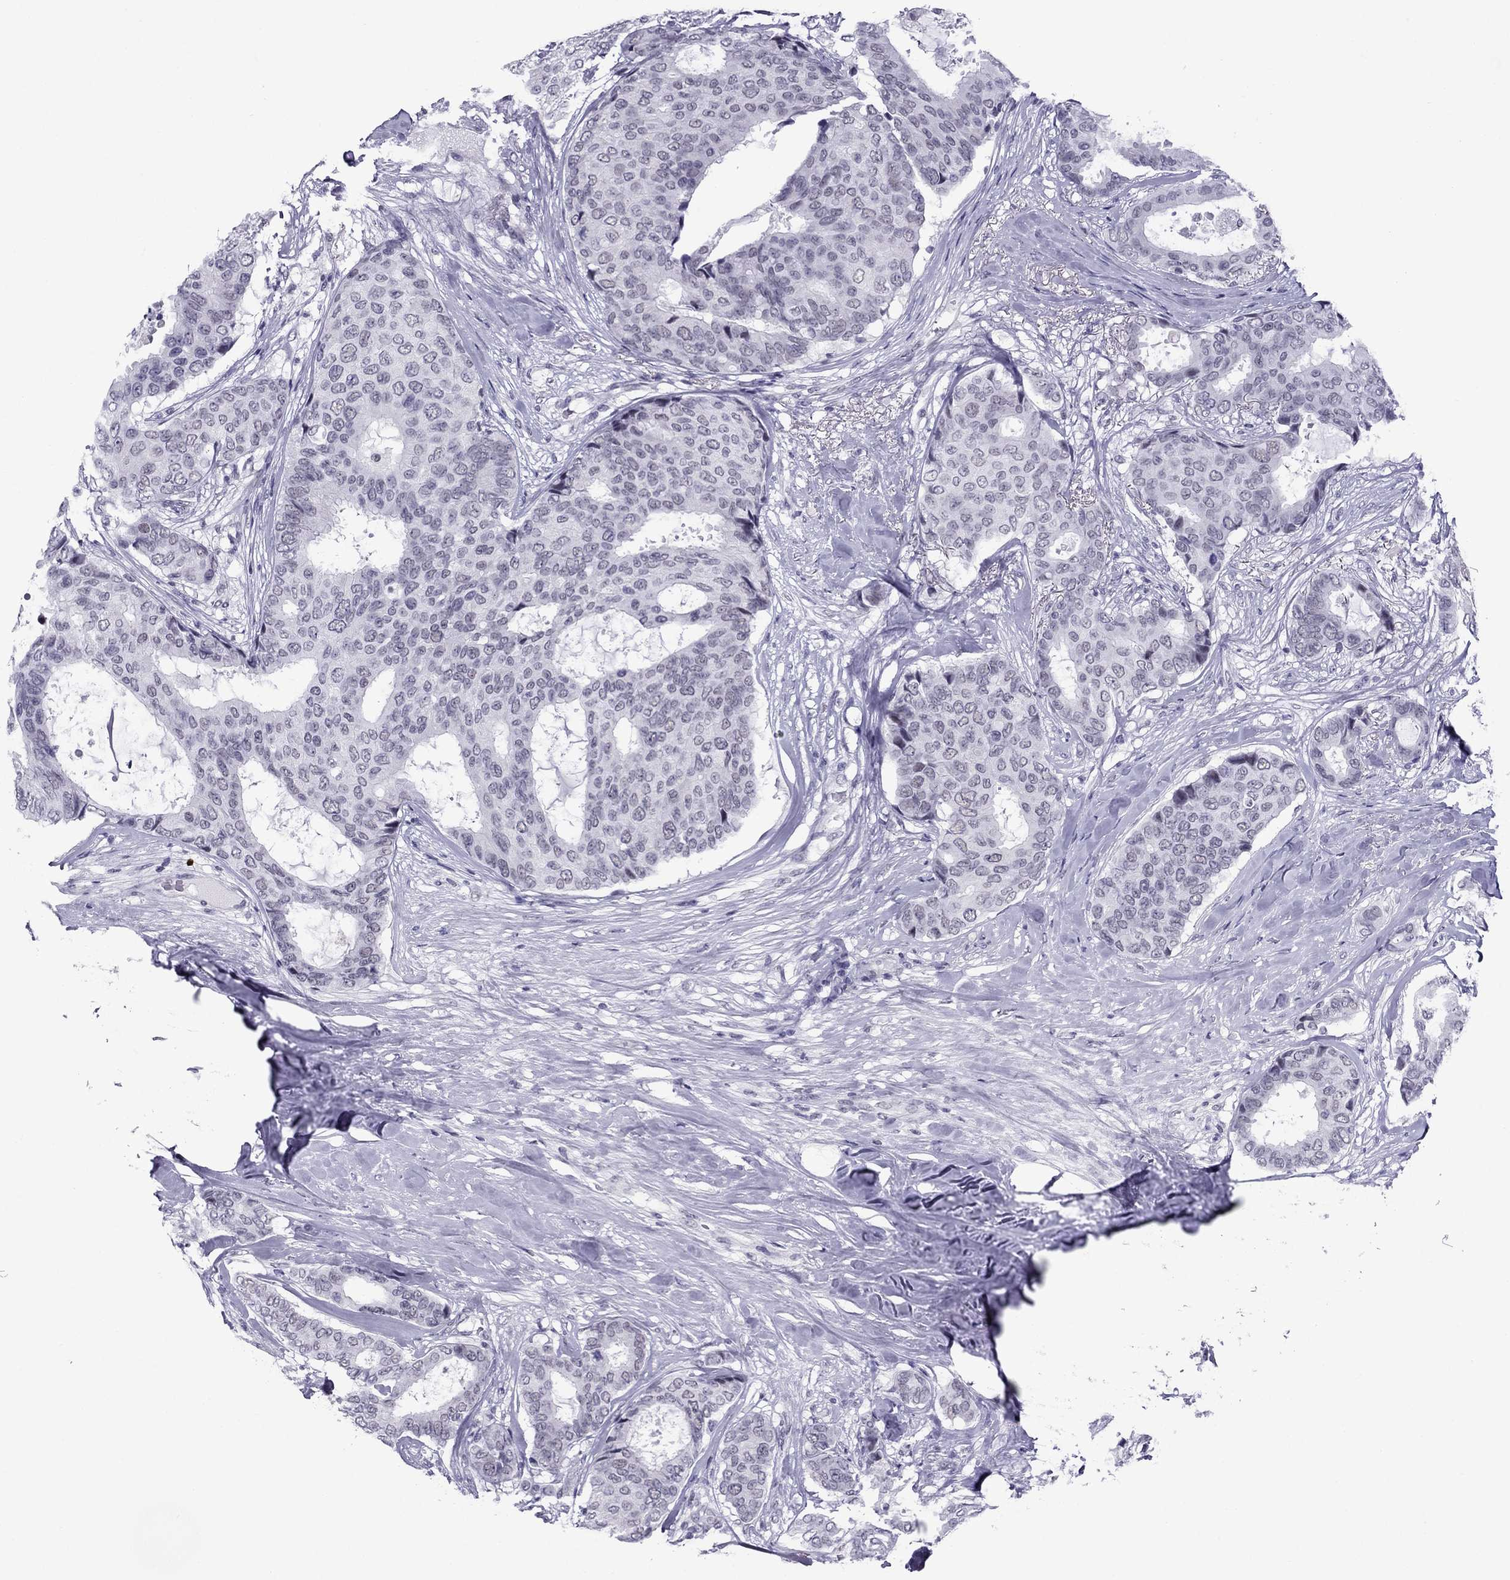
{"staining": {"intensity": "negative", "quantity": "none", "location": "none"}, "tissue": "breast cancer", "cell_type": "Tumor cells", "image_type": "cancer", "snomed": [{"axis": "morphology", "description": "Duct carcinoma"}, {"axis": "topography", "description": "Breast"}], "caption": "Tumor cells show no significant protein staining in breast infiltrating ductal carcinoma. (Immunohistochemistry (ihc), brightfield microscopy, high magnification).", "gene": "MYLK3", "patient": {"sex": "female", "age": 75}}